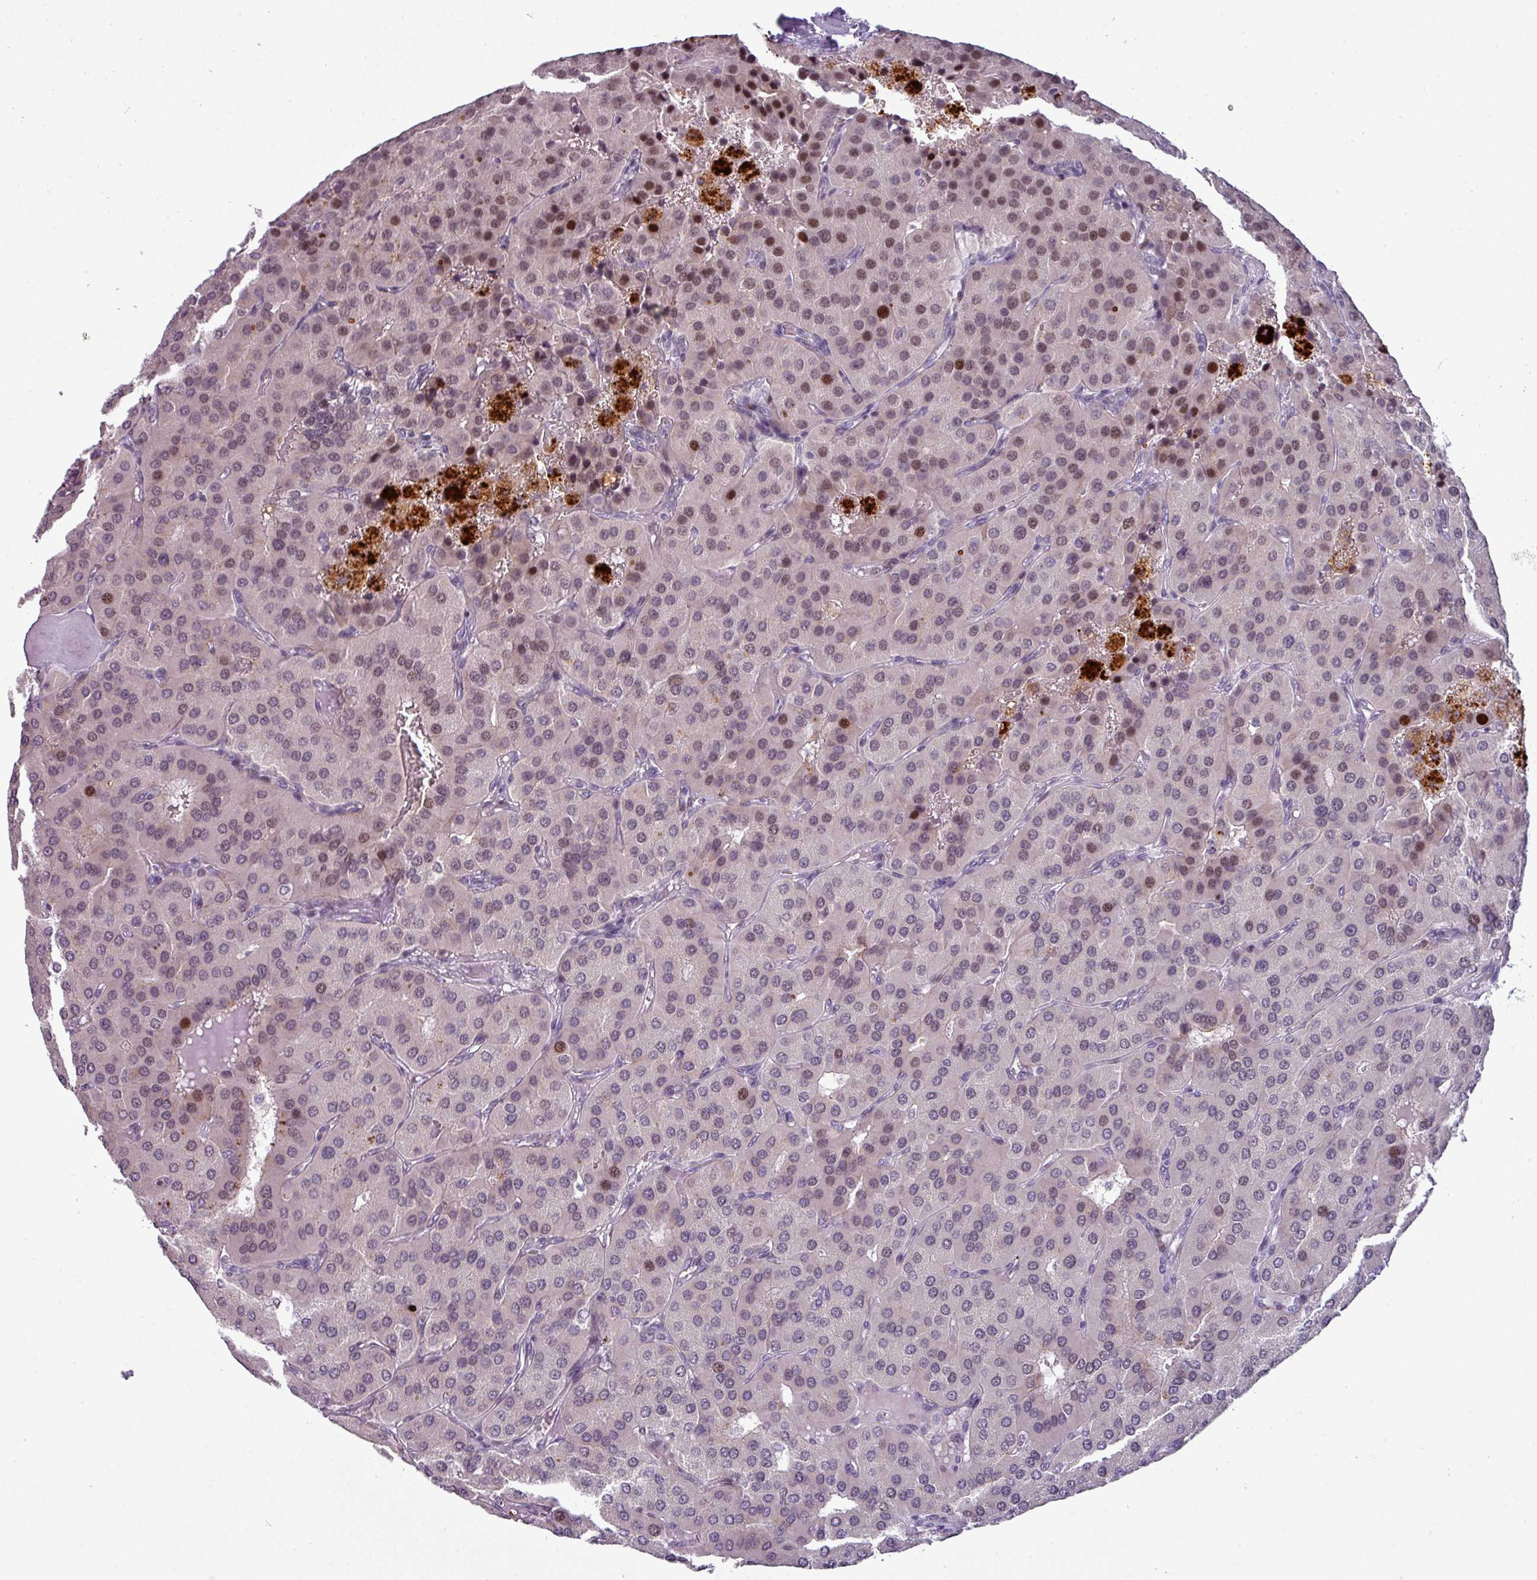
{"staining": {"intensity": "weak", "quantity": "<25%", "location": "nuclear"}, "tissue": "parathyroid gland", "cell_type": "Glandular cells", "image_type": "normal", "snomed": [{"axis": "morphology", "description": "Normal tissue, NOS"}, {"axis": "morphology", "description": "Adenoma, NOS"}, {"axis": "topography", "description": "Parathyroid gland"}], "caption": "High power microscopy photomicrograph of an immunohistochemistry (IHC) histopathology image of unremarkable parathyroid gland, revealing no significant staining in glandular cells. (Immunohistochemistry, brightfield microscopy, high magnification).", "gene": "TMEFF1", "patient": {"sex": "female", "age": 86}}